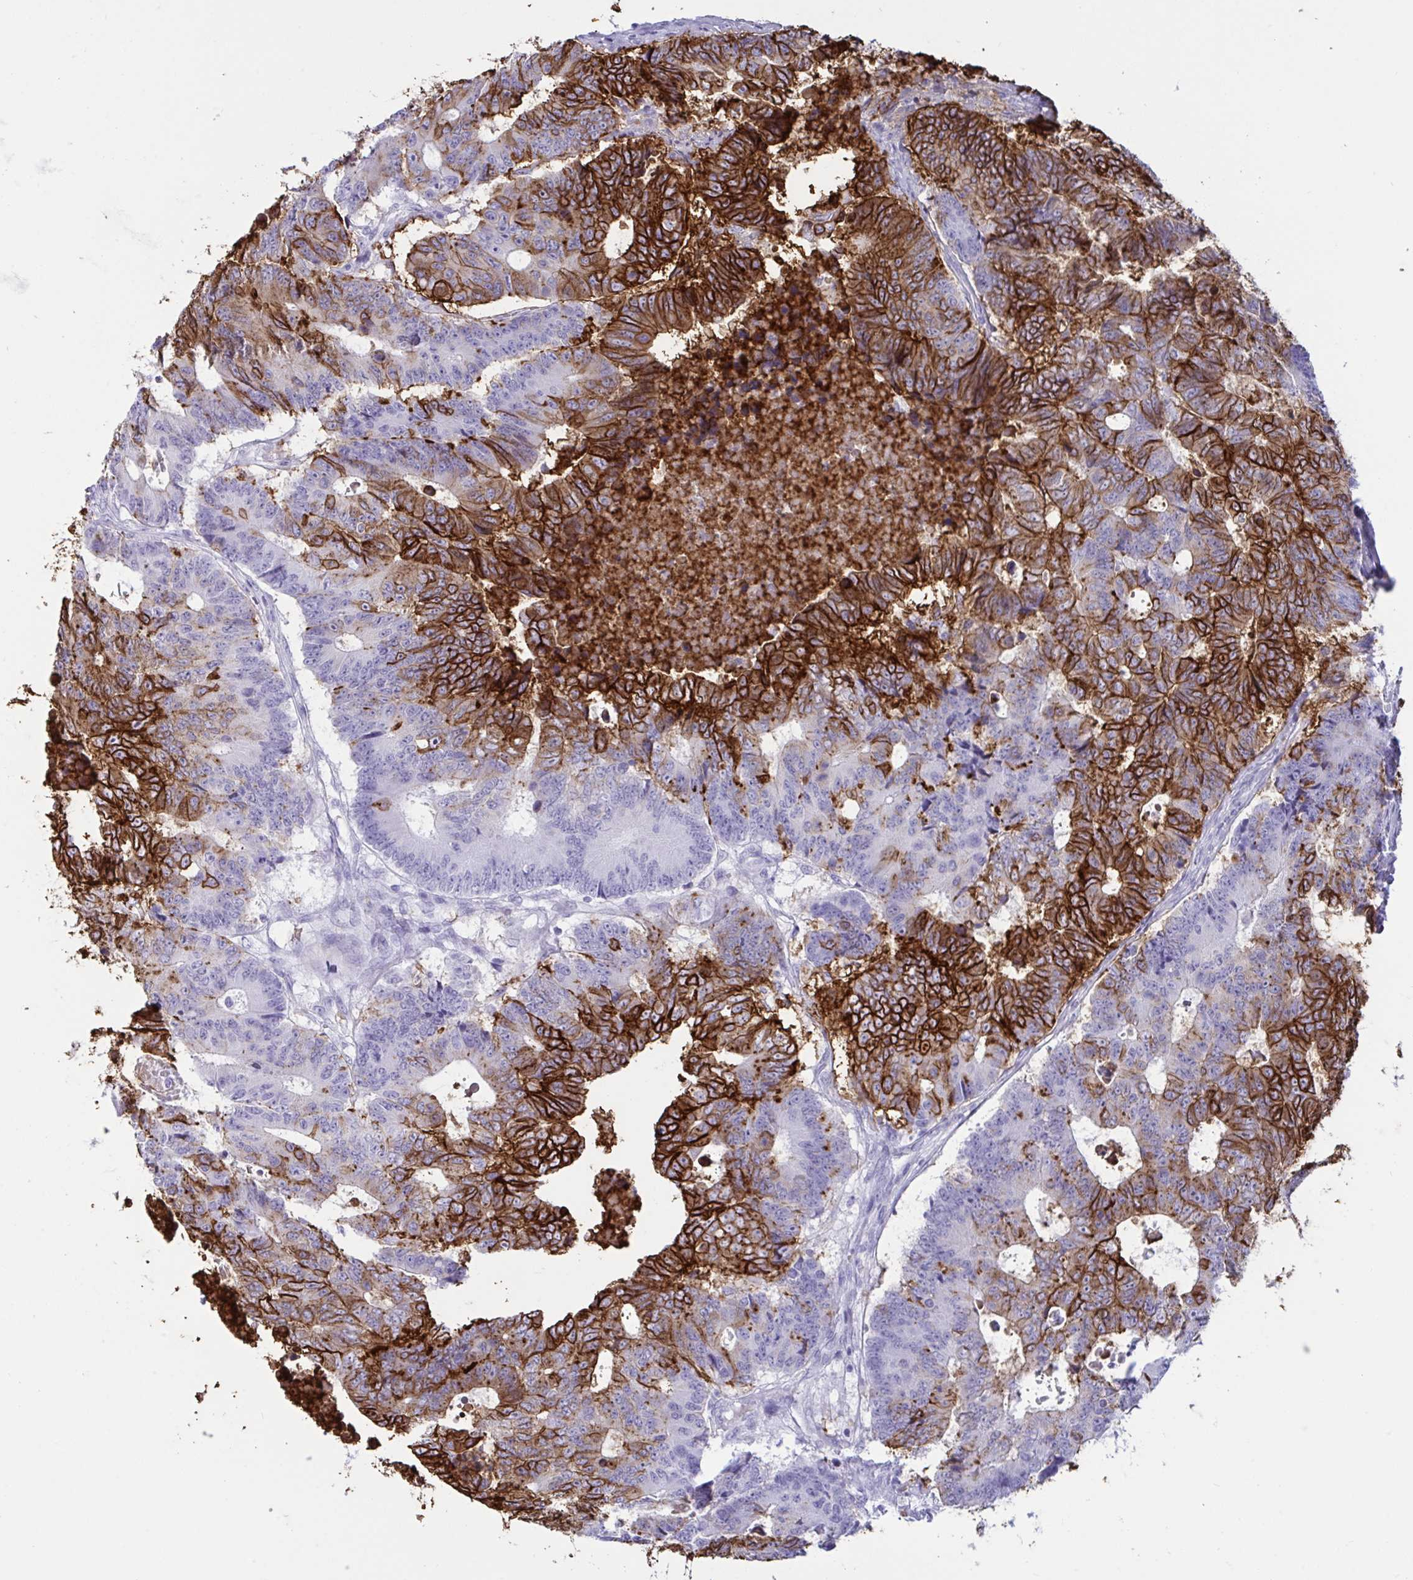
{"staining": {"intensity": "strong", "quantity": "25%-75%", "location": "cytoplasmic/membranous"}, "tissue": "colorectal cancer", "cell_type": "Tumor cells", "image_type": "cancer", "snomed": [{"axis": "morphology", "description": "Adenocarcinoma, NOS"}, {"axis": "topography", "description": "Colon"}], "caption": "Protein expression analysis of colorectal cancer exhibits strong cytoplasmic/membranous staining in approximately 25%-75% of tumor cells.", "gene": "SLC2A1", "patient": {"sex": "female", "age": 48}}